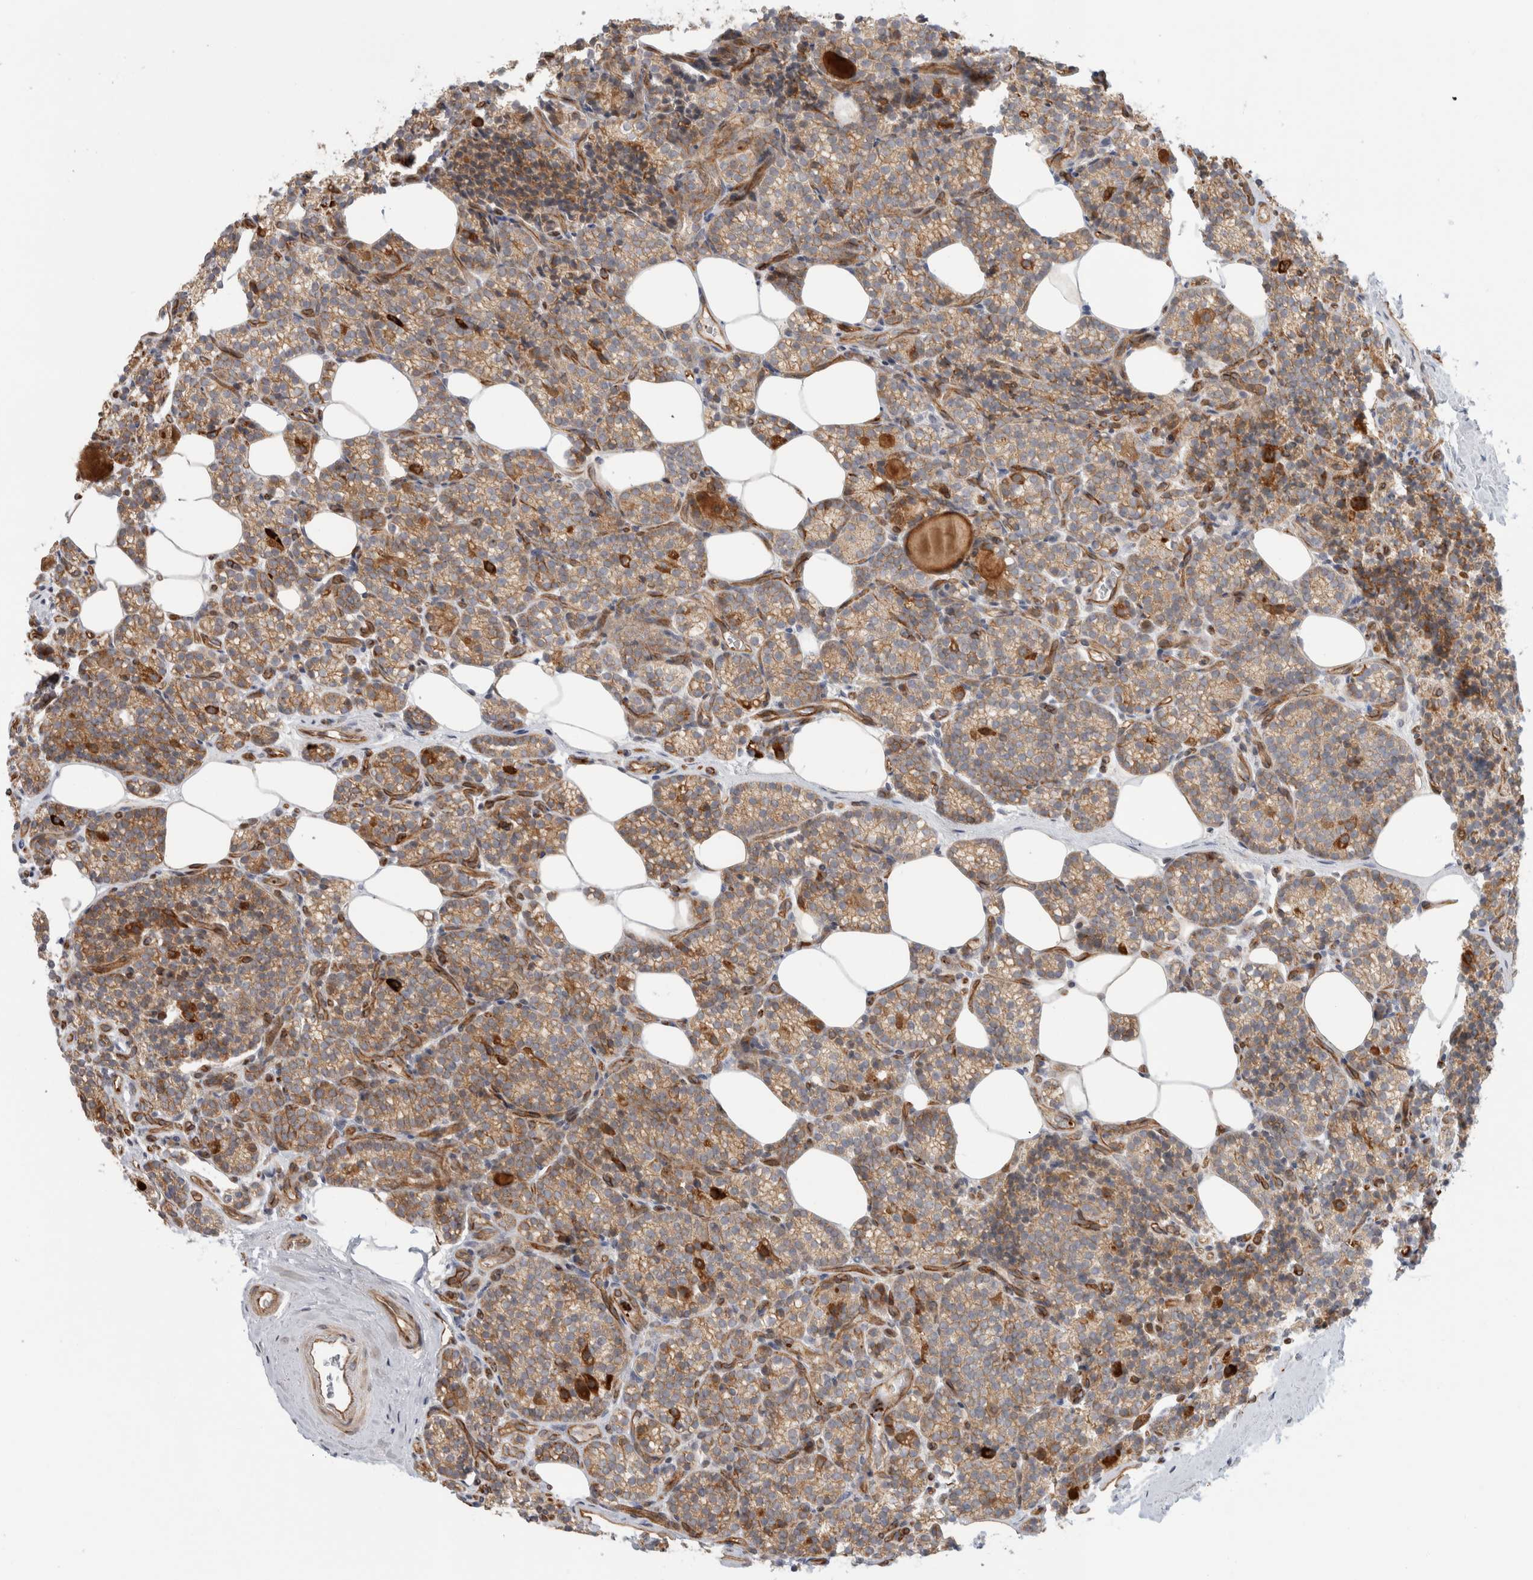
{"staining": {"intensity": "moderate", "quantity": ">75%", "location": "cytoplasmic/membranous"}, "tissue": "parathyroid gland", "cell_type": "Glandular cells", "image_type": "normal", "snomed": [{"axis": "morphology", "description": "Normal tissue, NOS"}, {"axis": "topography", "description": "Parathyroid gland"}], "caption": "Immunohistochemistry (IHC) image of benign parathyroid gland: parathyroid gland stained using IHC demonstrates medium levels of moderate protein expression localized specifically in the cytoplasmic/membranous of glandular cells, appearing as a cytoplasmic/membranous brown color.", "gene": "KPNA5", "patient": {"sex": "male", "age": 85}}